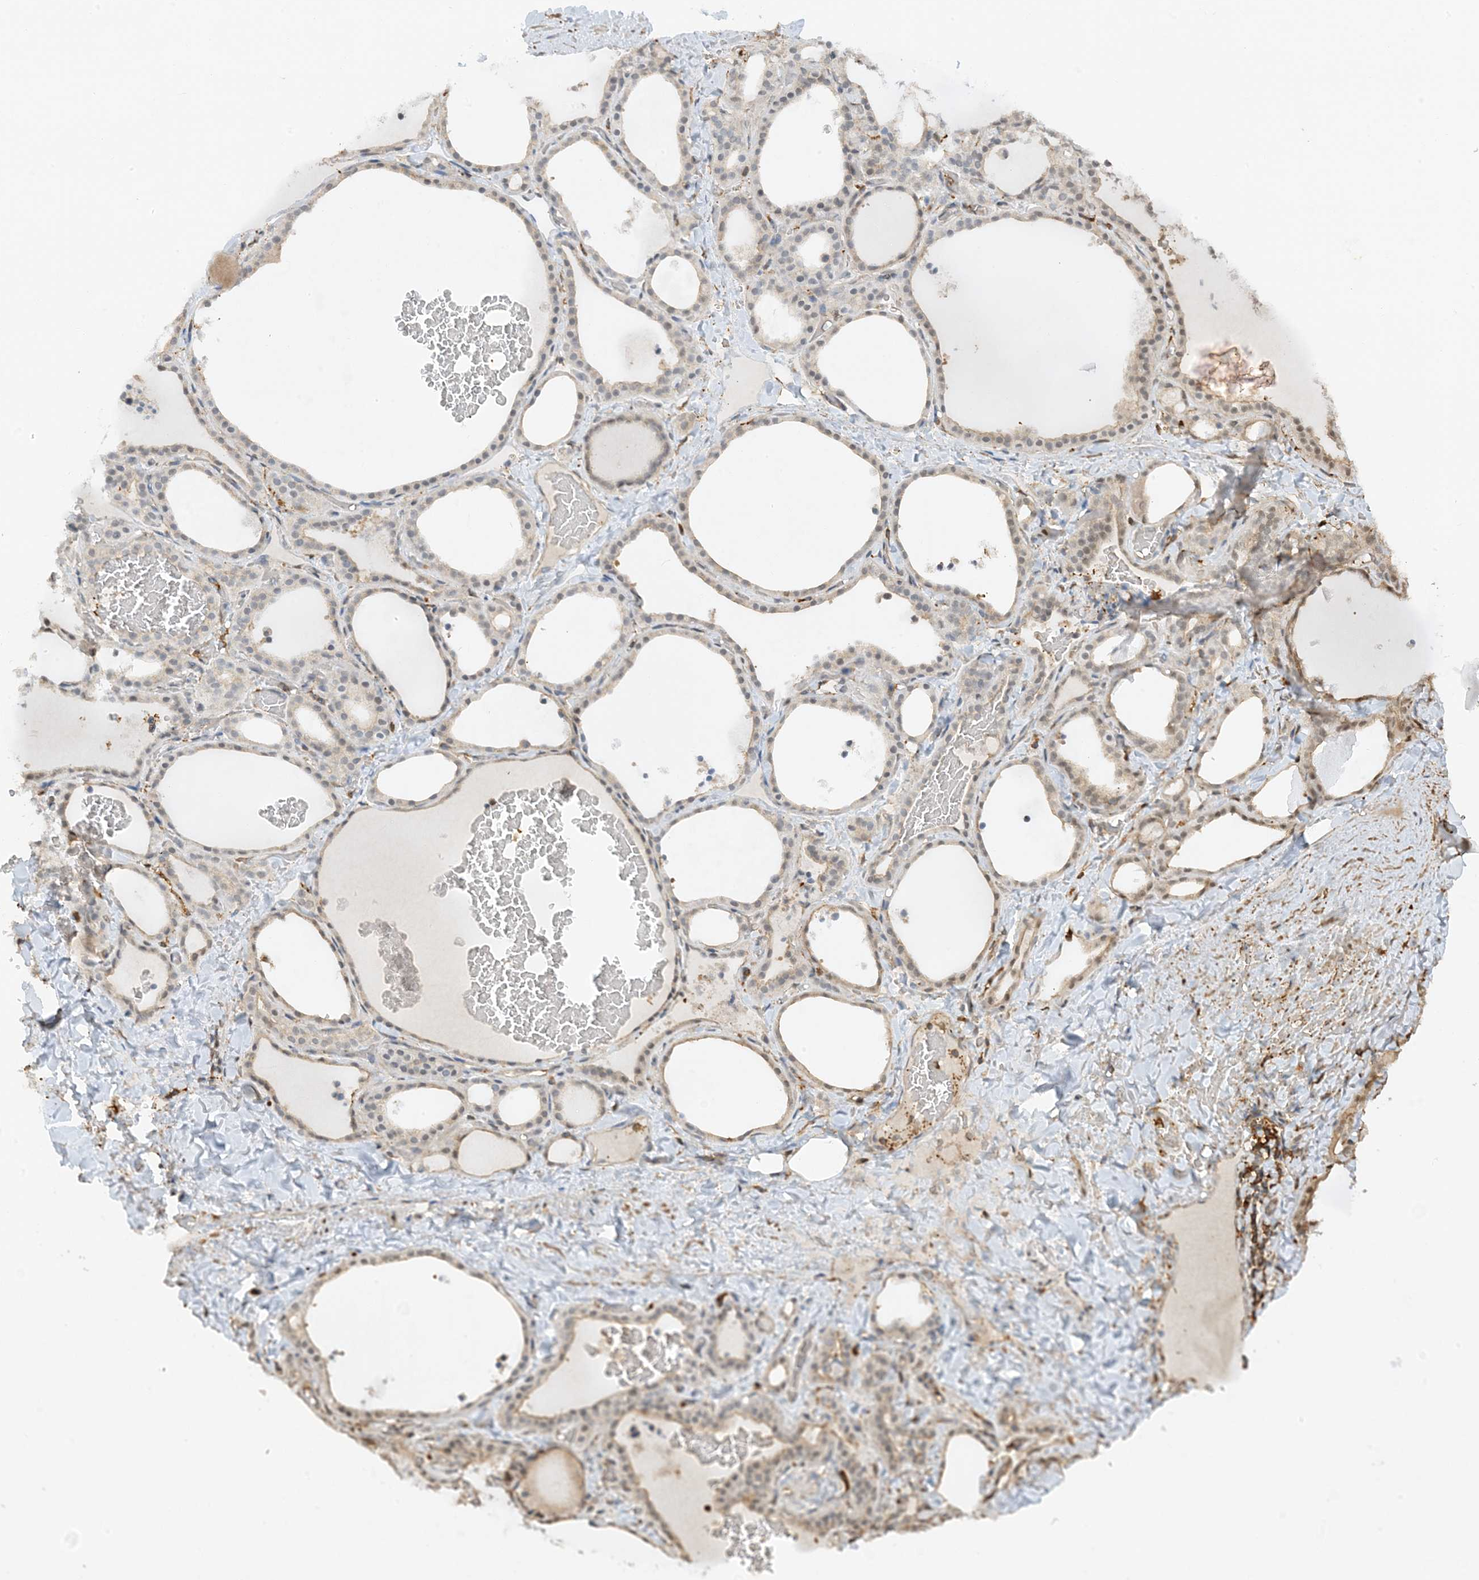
{"staining": {"intensity": "weak", "quantity": "25%-75%", "location": "cytoplasmic/membranous"}, "tissue": "thyroid gland", "cell_type": "Glandular cells", "image_type": "normal", "snomed": [{"axis": "morphology", "description": "Normal tissue, NOS"}, {"axis": "topography", "description": "Thyroid gland"}], "caption": "Protein staining displays weak cytoplasmic/membranous positivity in approximately 25%-75% of glandular cells in normal thyroid gland. (DAB (3,3'-diaminobenzidine) IHC, brown staining for protein, blue staining for nuclei).", "gene": "PHACTR2", "patient": {"sex": "female", "age": 22}}